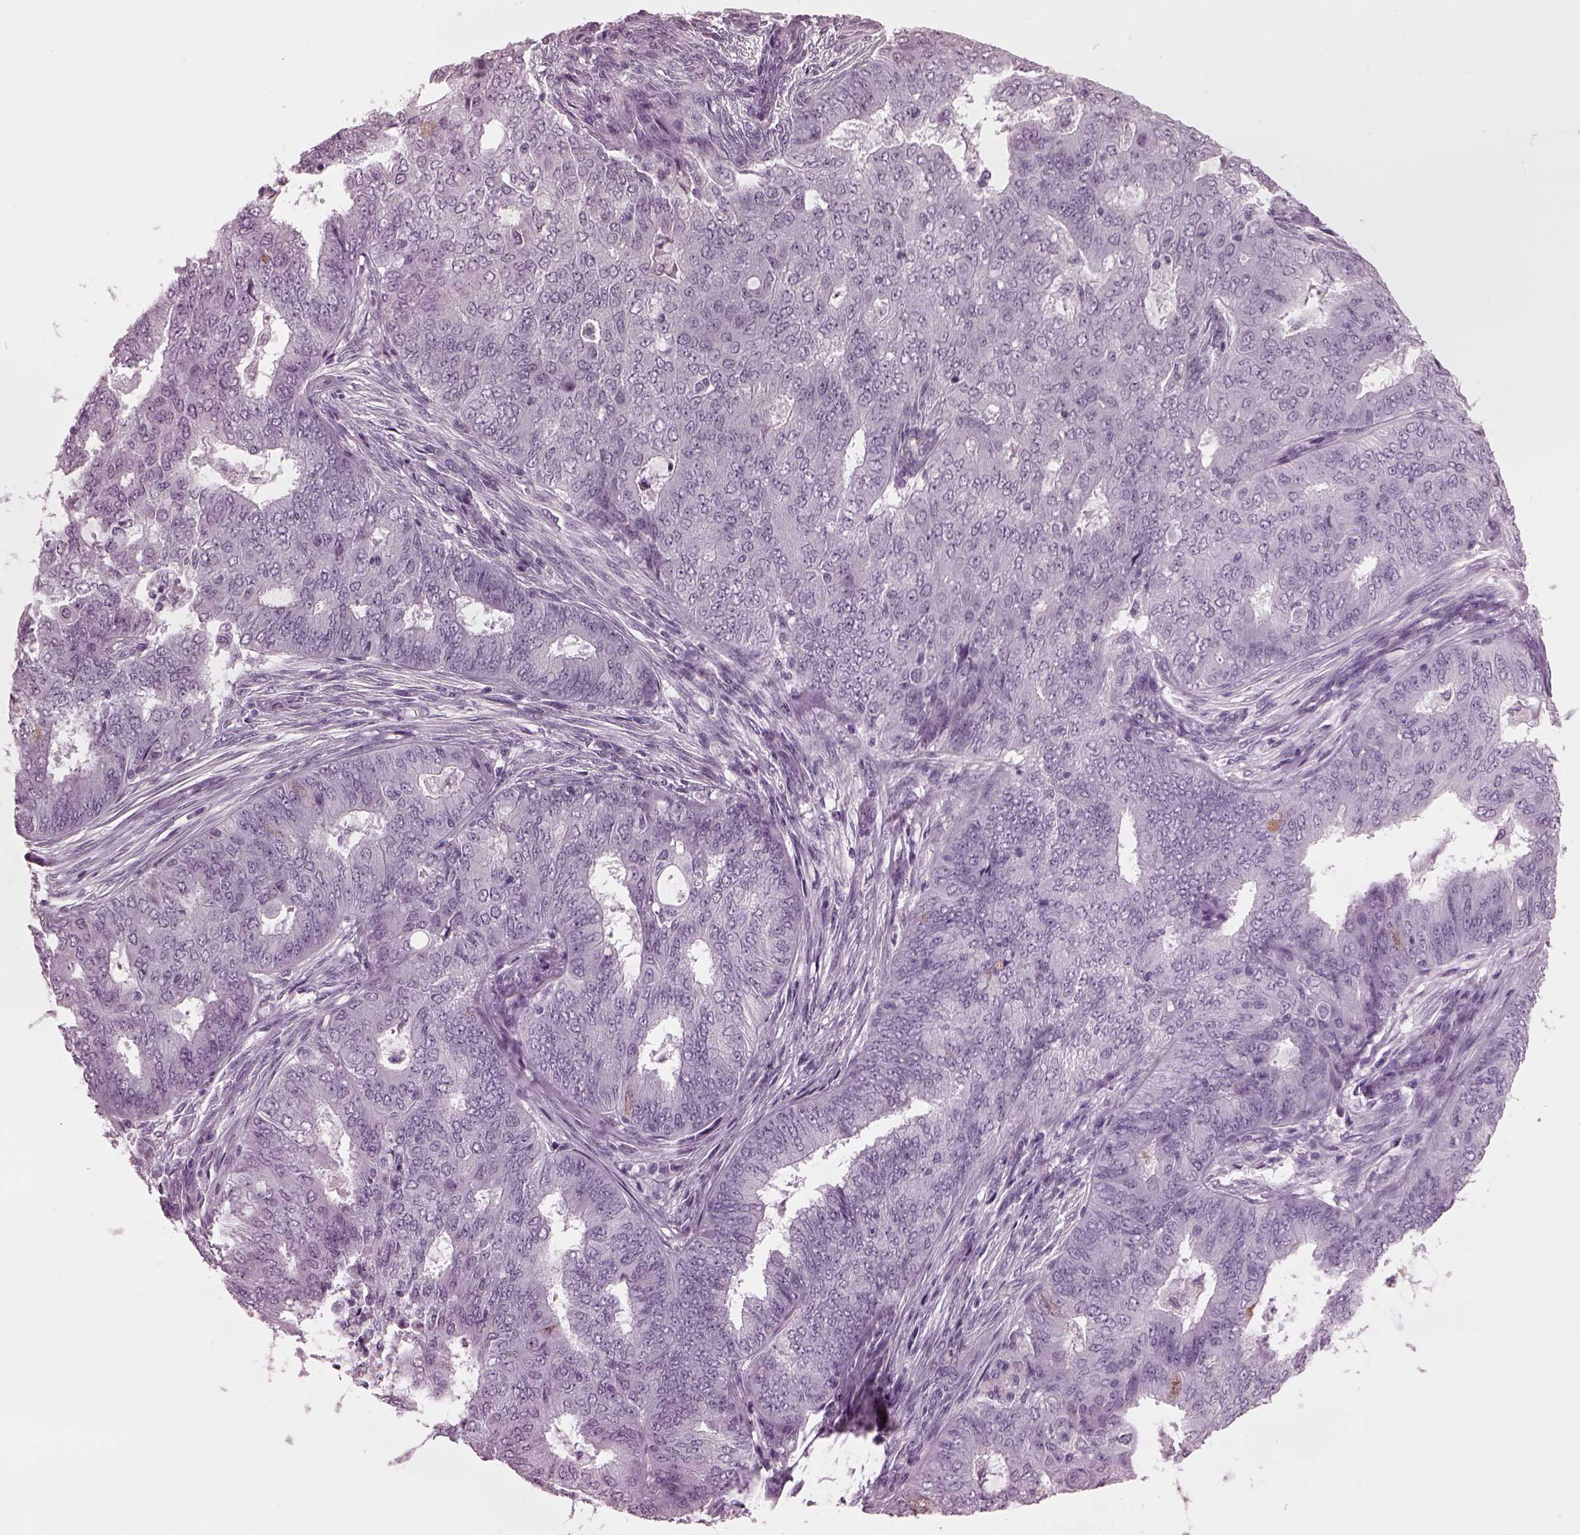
{"staining": {"intensity": "negative", "quantity": "none", "location": "none"}, "tissue": "endometrial cancer", "cell_type": "Tumor cells", "image_type": "cancer", "snomed": [{"axis": "morphology", "description": "Adenocarcinoma, NOS"}, {"axis": "topography", "description": "Endometrium"}], "caption": "Tumor cells are negative for brown protein staining in endometrial cancer.", "gene": "TPPP2", "patient": {"sex": "female", "age": 62}}